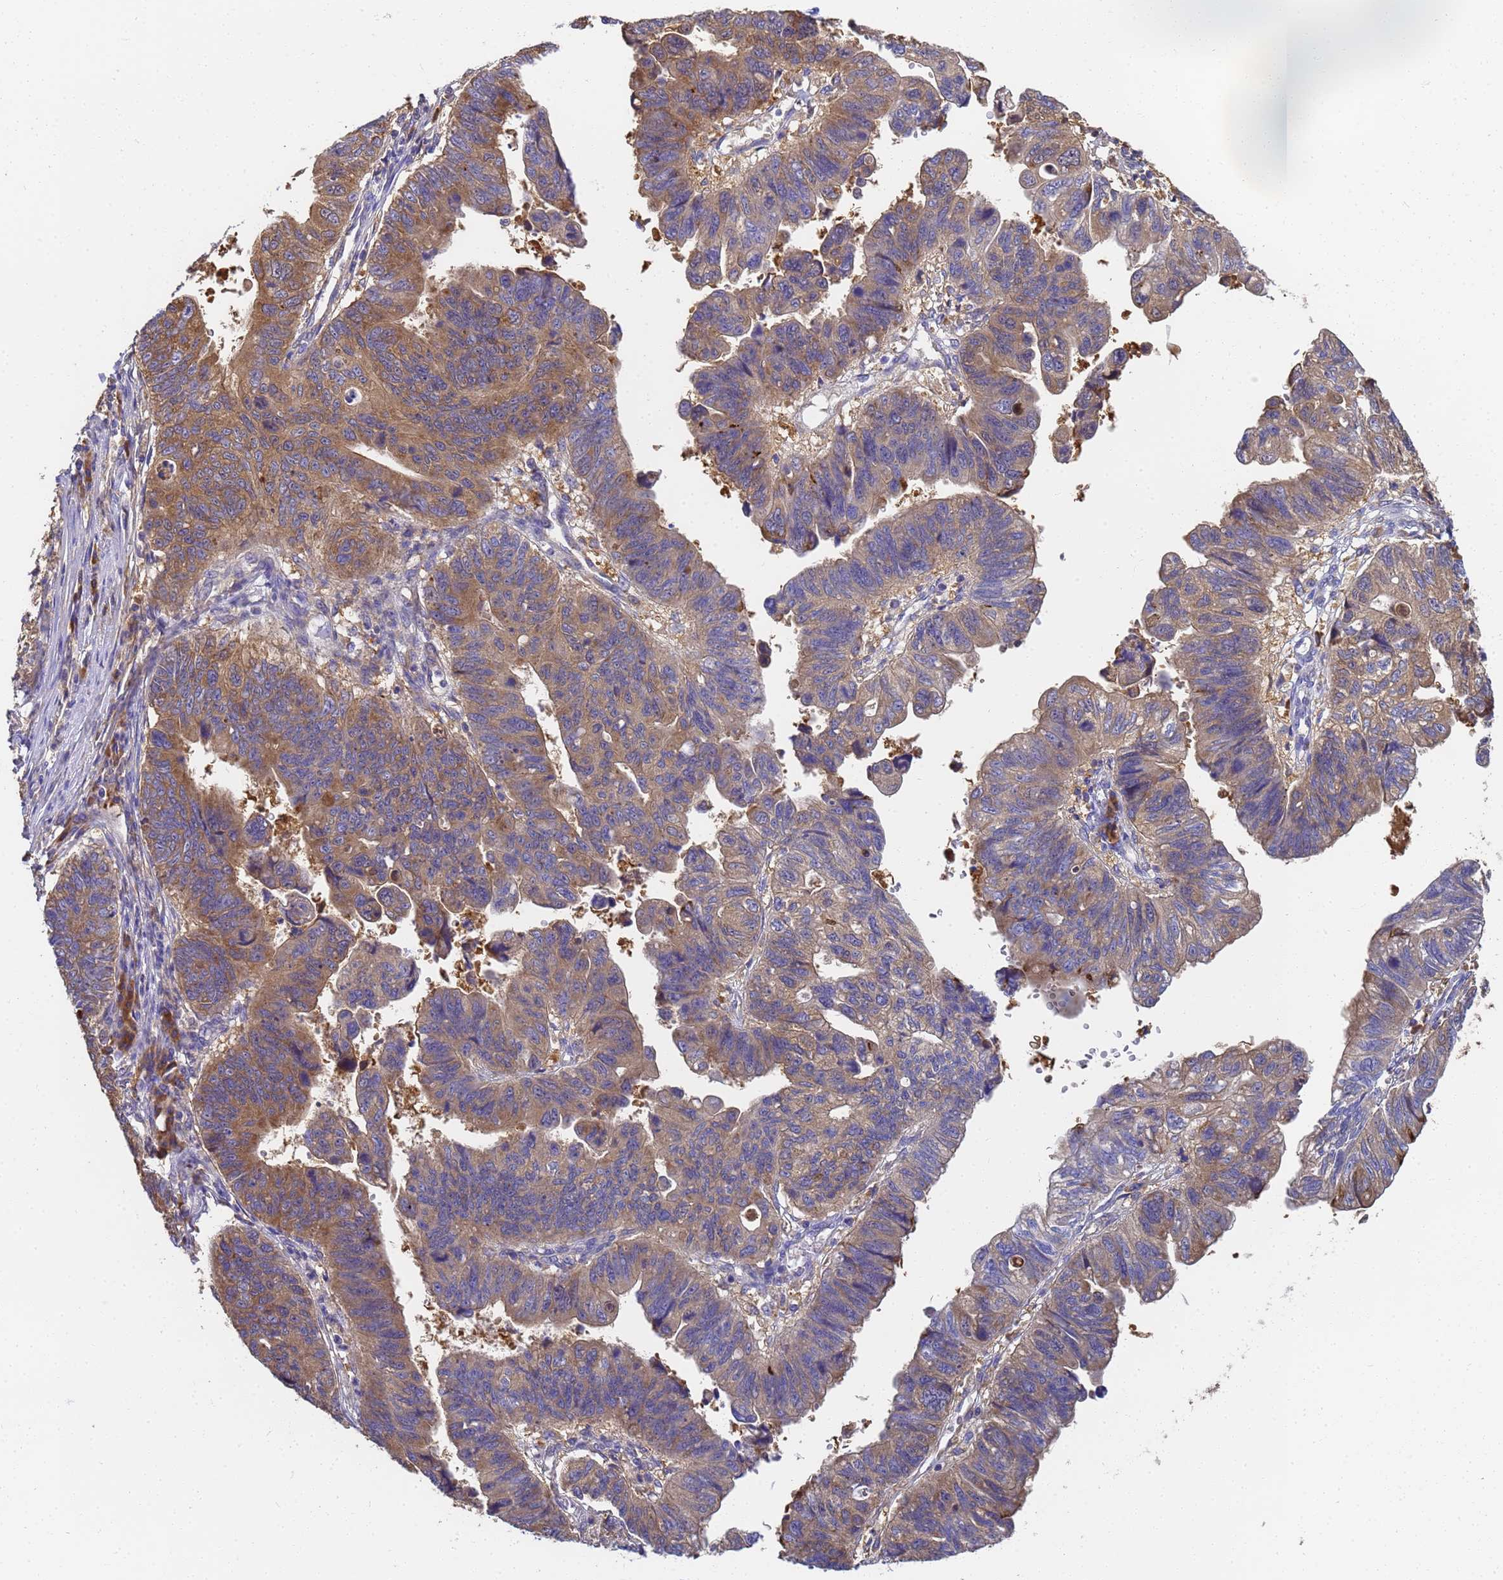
{"staining": {"intensity": "moderate", "quantity": ">75%", "location": "cytoplasmic/membranous"}, "tissue": "stomach cancer", "cell_type": "Tumor cells", "image_type": "cancer", "snomed": [{"axis": "morphology", "description": "Adenocarcinoma, NOS"}, {"axis": "topography", "description": "Stomach"}], "caption": "DAB (3,3'-diaminobenzidine) immunohistochemical staining of human stomach cancer (adenocarcinoma) displays moderate cytoplasmic/membranous protein expression in approximately >75% of tumor cells. The protein of interest is stained brown, and the nuclei are stained in blue (DAB IHC with brightfield microscopy, high magnification).", "gene": "NME1-NME2", "patient": {"sex": "male", "age": 59}}